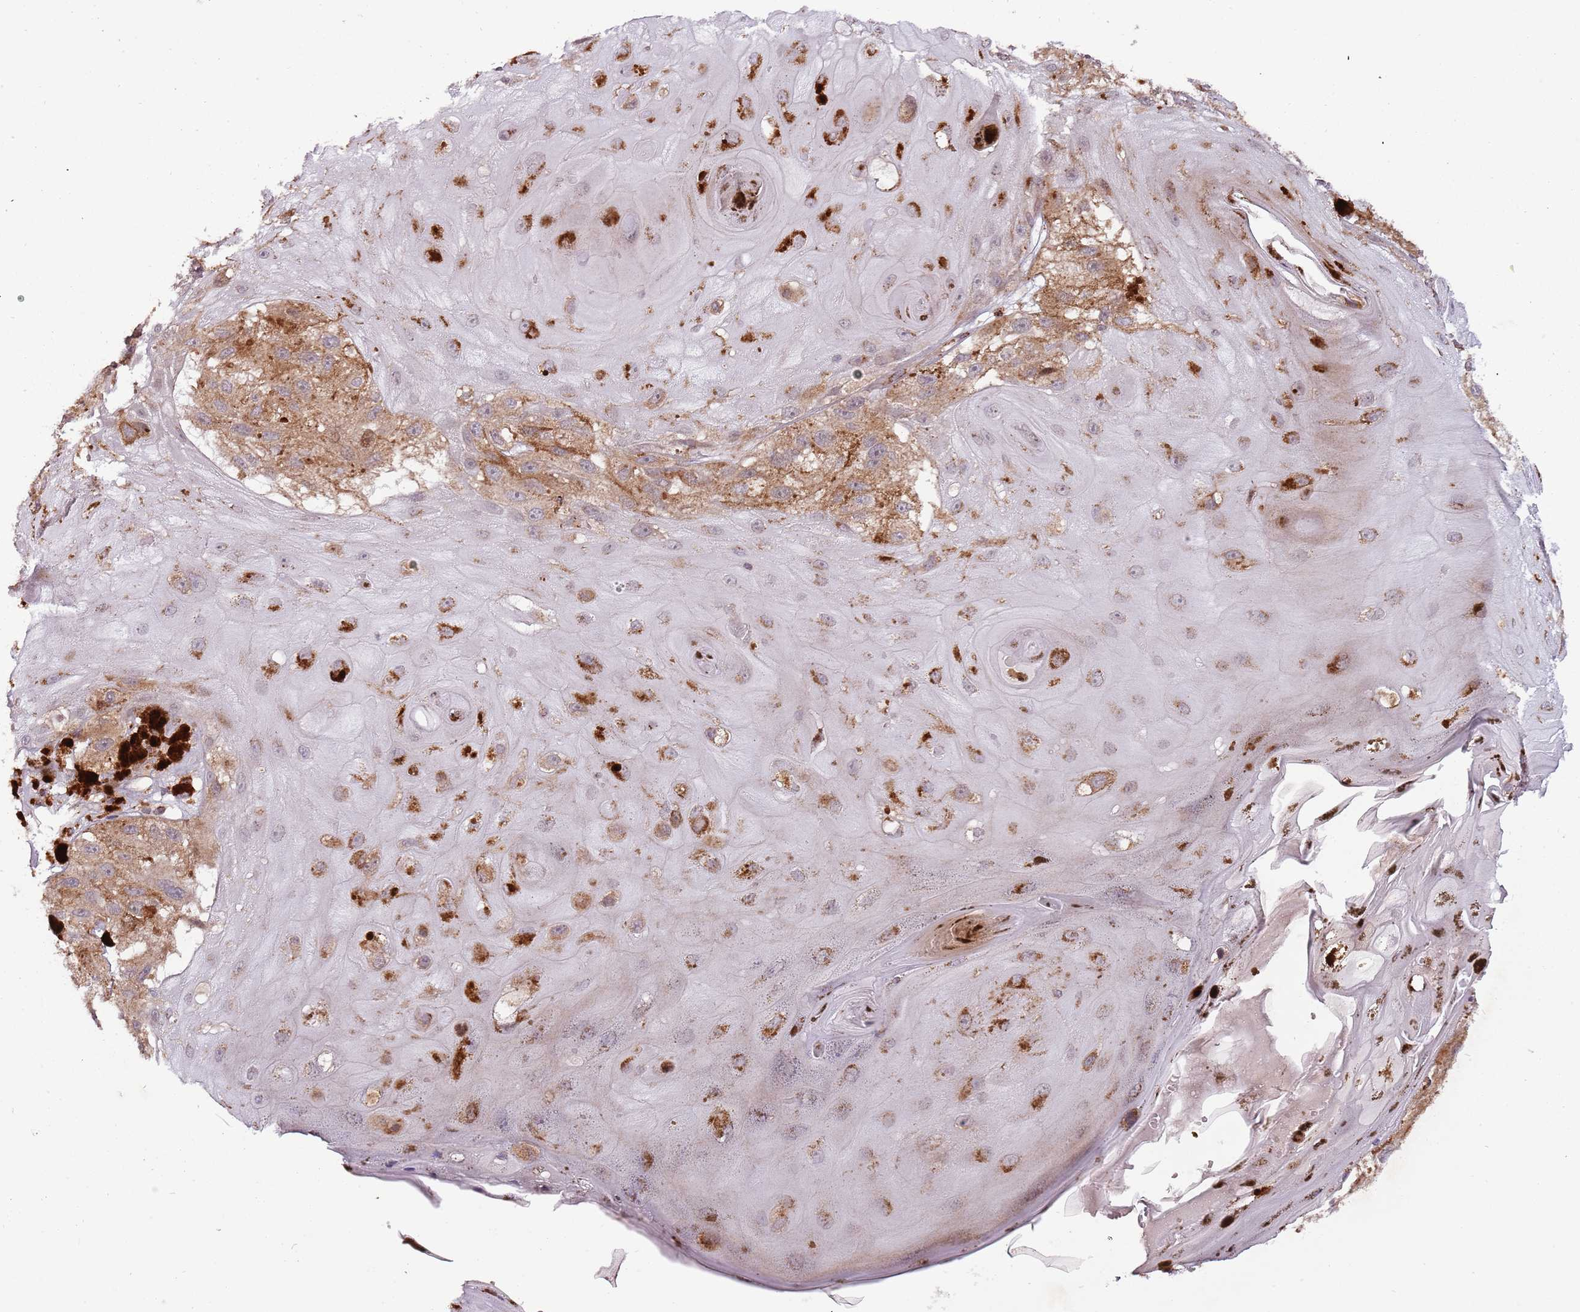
{"staining": {"intensity": "moderate", "quantity": ">75%", "location": "cytoplasmic/membranous"}, "tissue": "melanoma", "cell_type": "Tumor cells", "image_type": "cancer", "snomed": [{"axis": "morphology", "description": "Malignant melanoma, NOS"}, {"axis": "topography", "description": "Skin"}], "caption": "IHC image of neoplastic tissue: human malignant melanoma stained using immunohistochemistry shows medium levels of moderate protein expression localized specifically in the cytoplasmic/membranous of tumor cells, appearing as a cytoplasmic/membranous brown color.", "gene": "ULK3", "patient": {"sex": "male", "age": 88}}